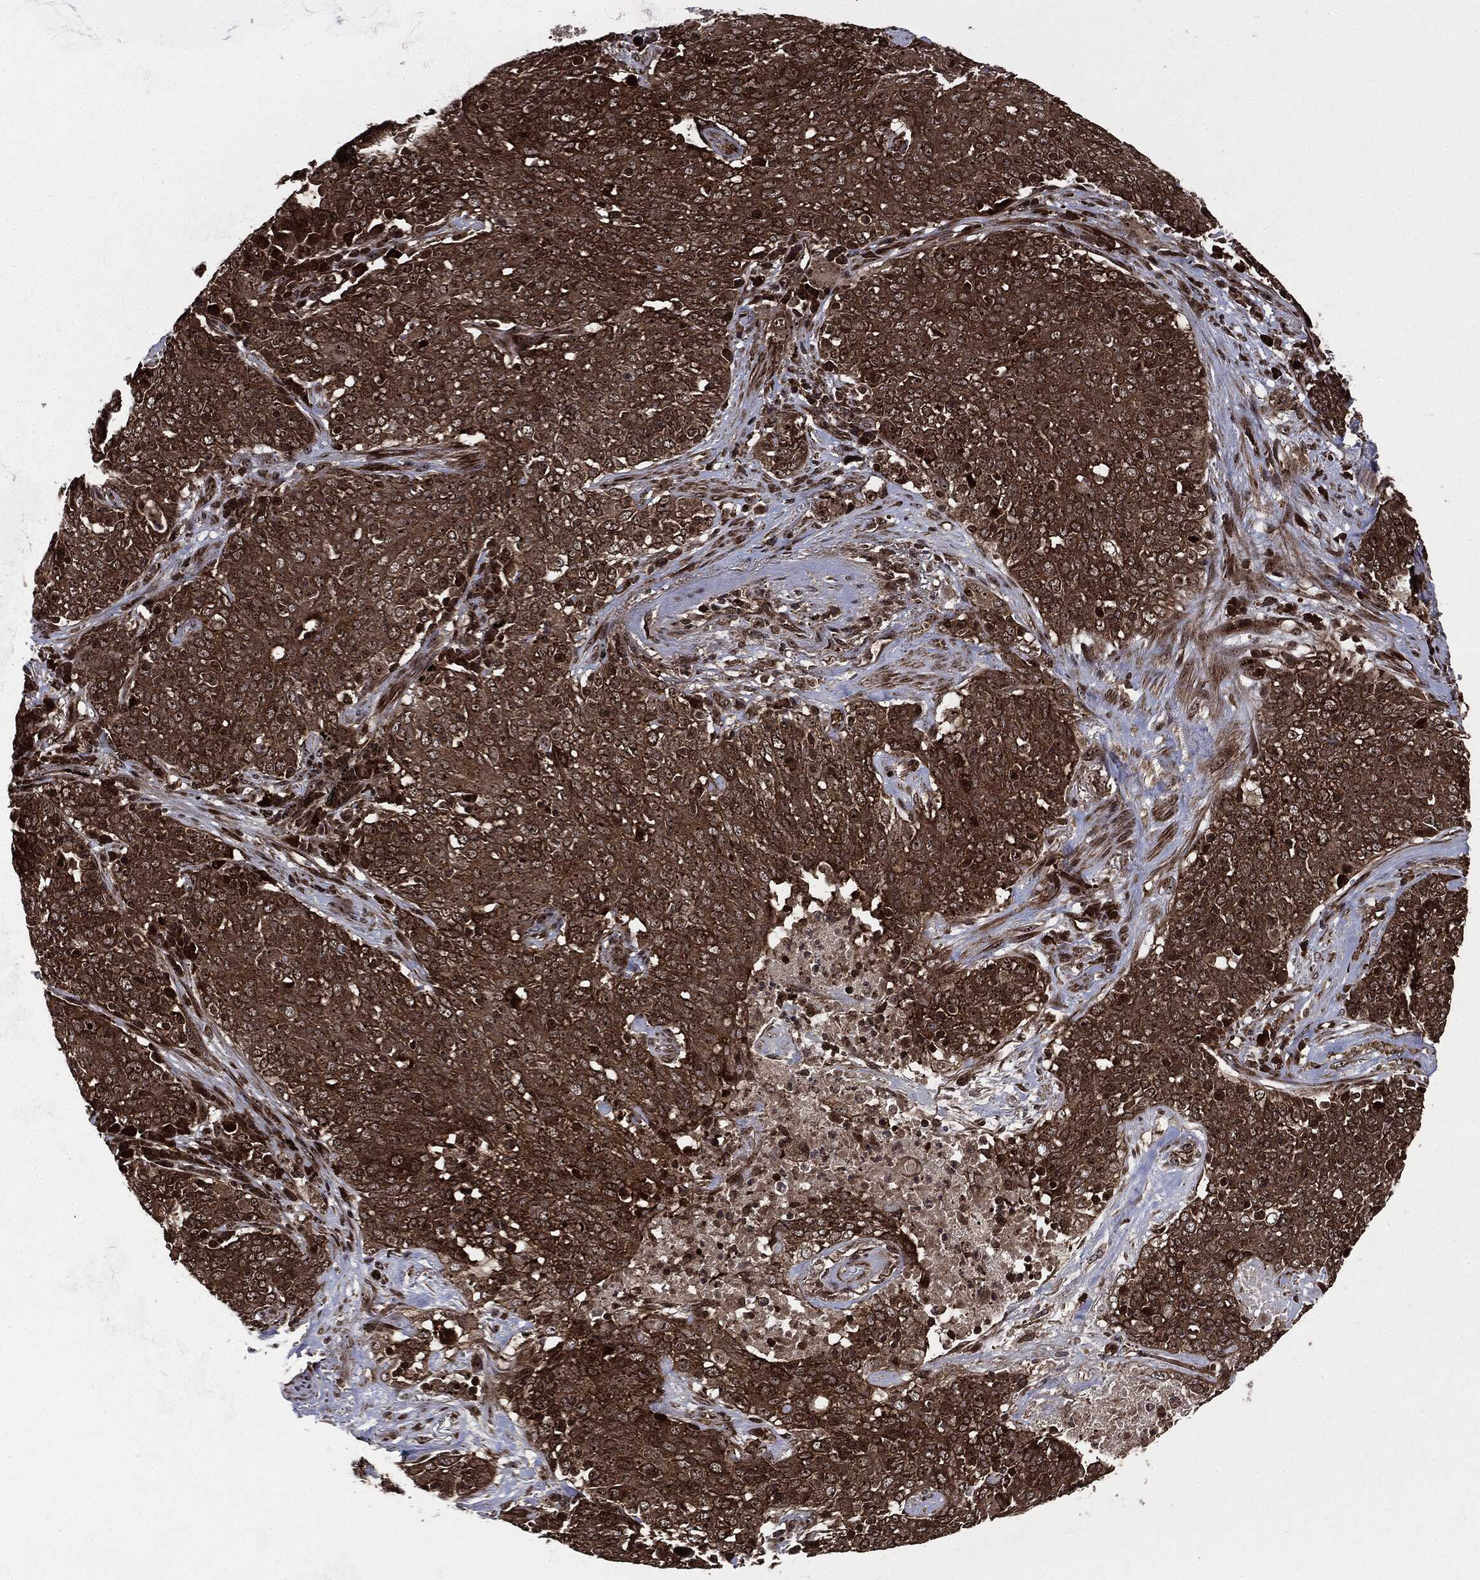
{"staining": {"intensity": "strong", "quantity": ">75%", "location": "cytoplasmic/membranous,nuclear"}, "tissue": "lung cancer", "cell_type": "Tumor cells", "image_type": "cancer", "snomed": [{"axis": "morphology", "description": "Squamous cell carcinoma, NOS"}, {"axis": "topography", "description": "Lung"}], "caption": "Lung squamous cell carcinoma tissue exhibits strong cytoplasmic/membranous and nuclear expression in about >75% of tumor cells", "gene": "CARD6", "patient": {"sex": "male", "age": 82}}